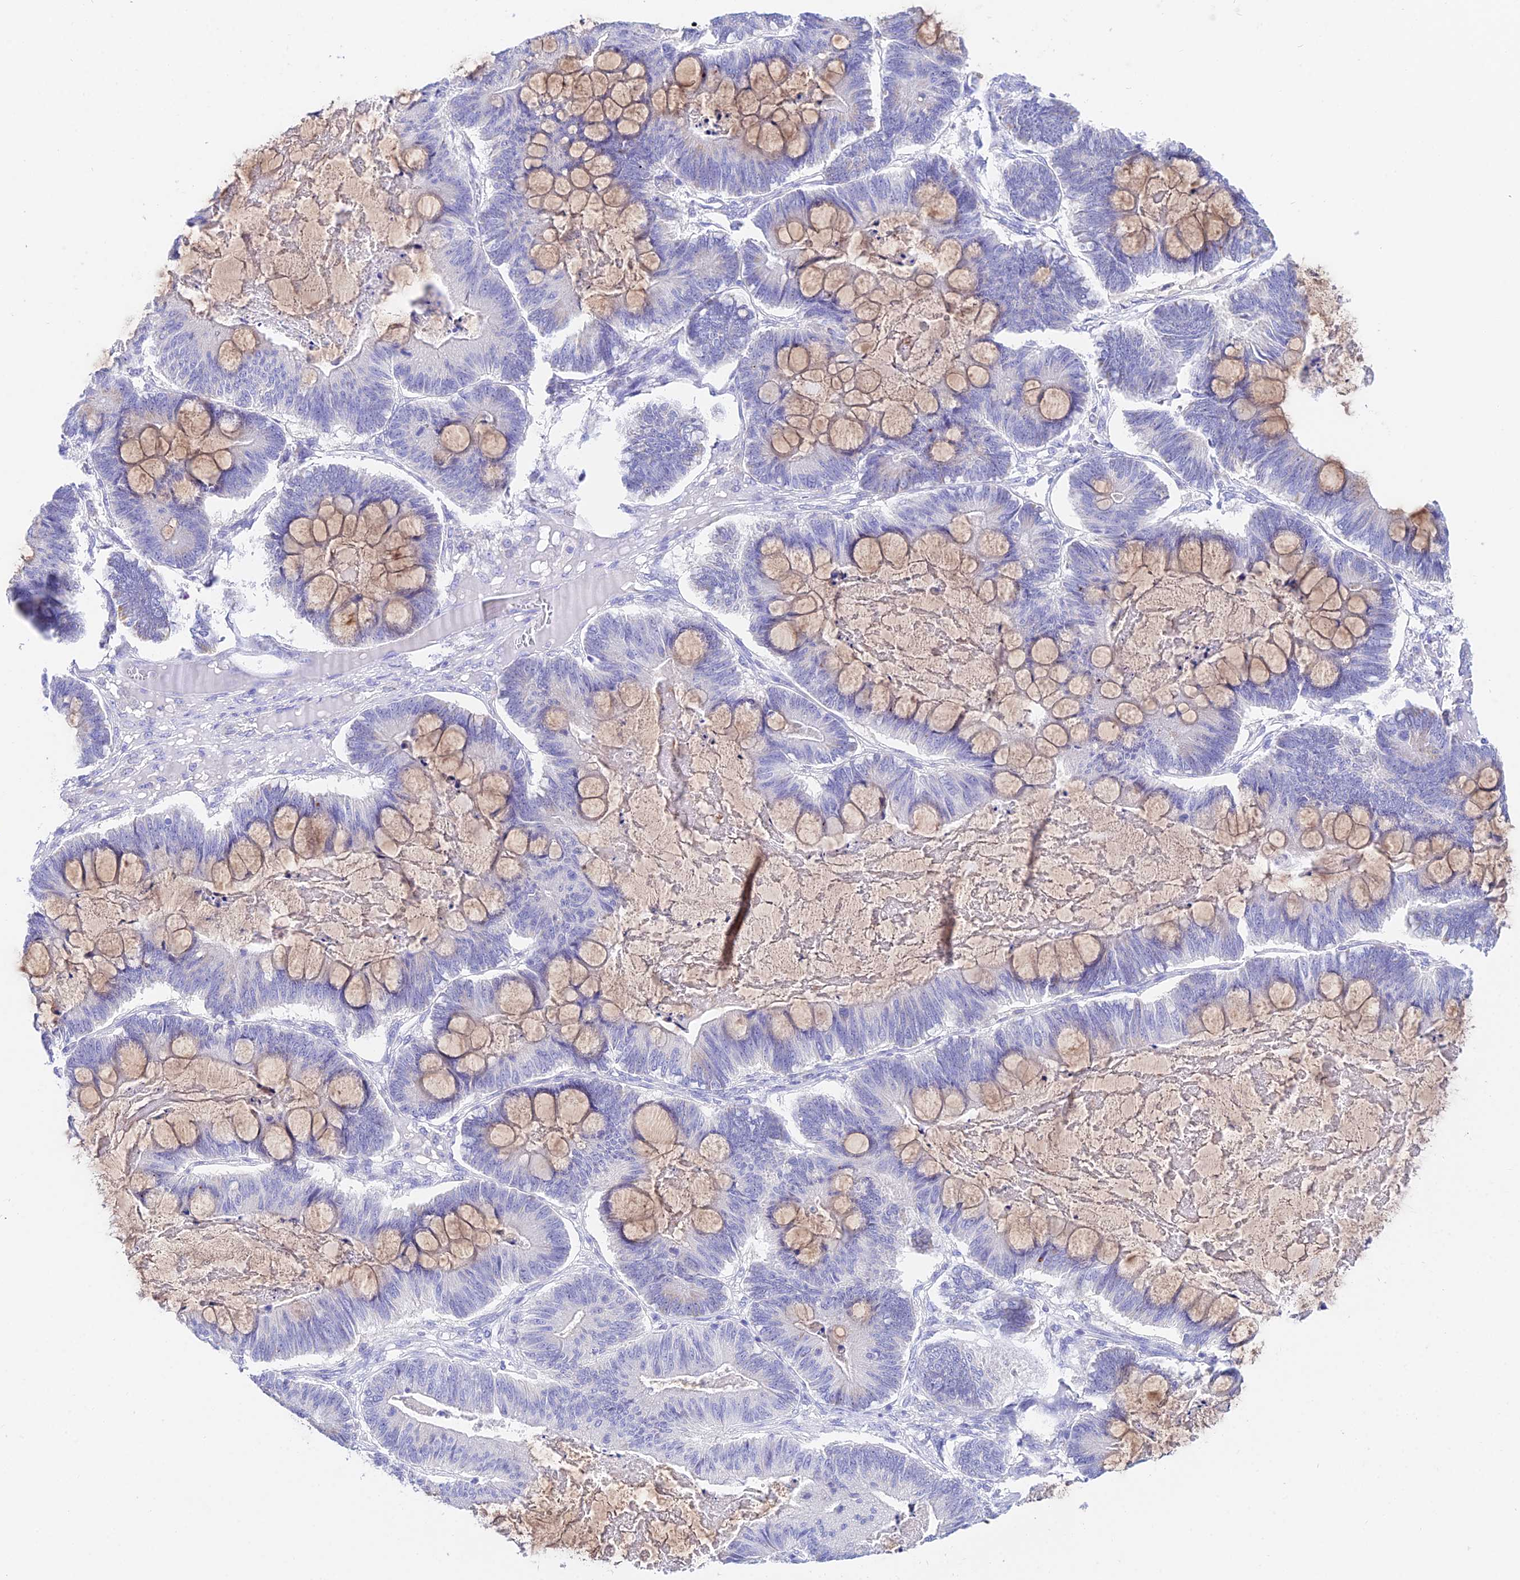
{"staining": {"intensity": "weak", "quantity": "25%-75%", "location": "cytoplasmic/membranous"}, "tissue": "ovarian cancer", "cell_type": "Tumor cells", "image_type": "cancer", "snomed": [{"axis": "morphology", "description": "Cystadenocarcinoma, mucinous, NOS"}, {"axis": "topography", "description": "Ovary"}], "caption": "This image demonstrates immunohistochemistry staining of human ovarian mucinous cystadenocarcinoma, with low weak cytoplasmic/membranous positivity in approximately 25%-75% of tumor cells.", "gene": "CEP41", "patient": {"sex": "female", "age": 61}}